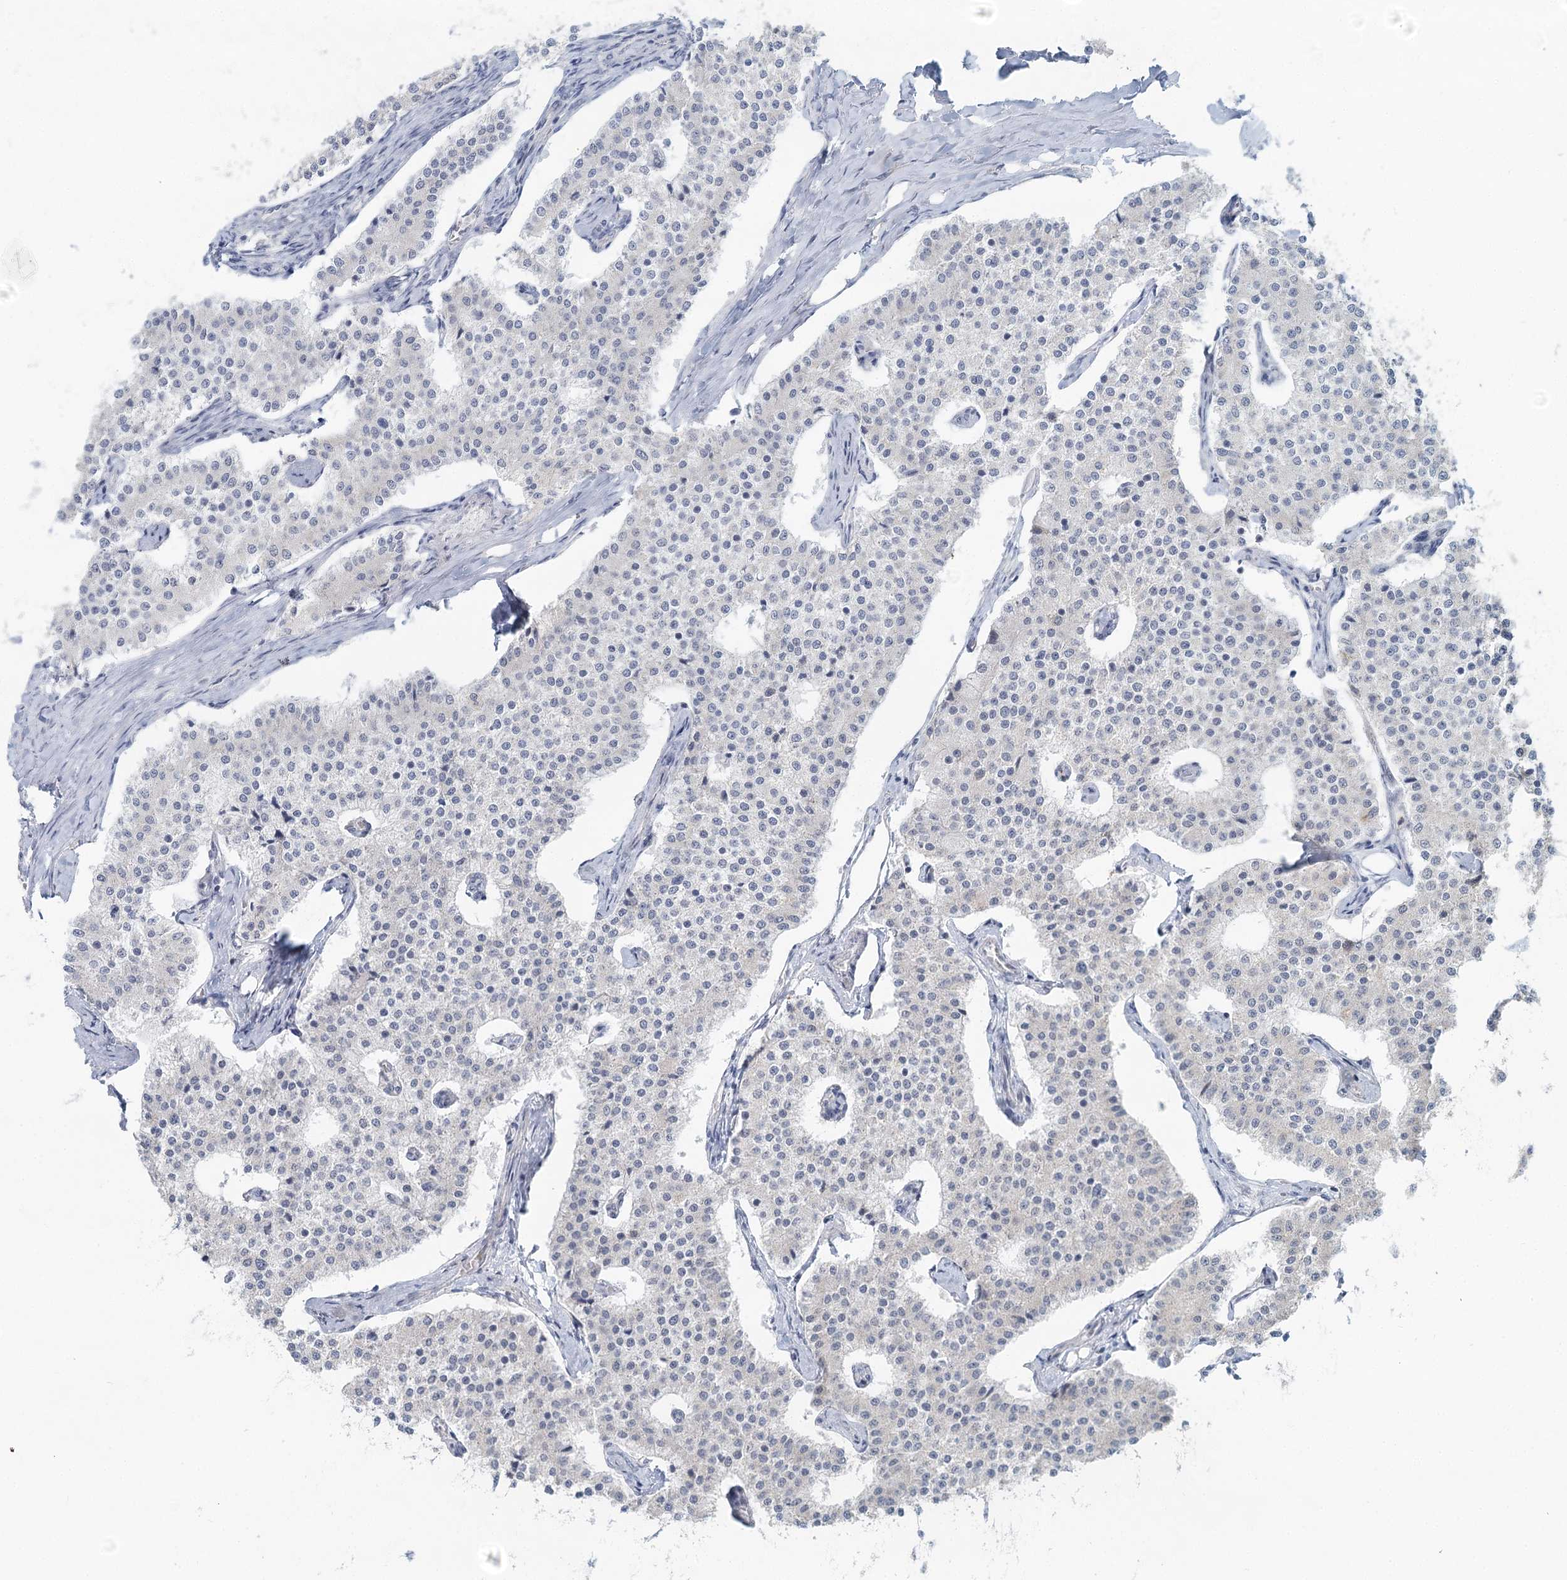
{"staining": {"intensity": "negative", "quantity": "none", "location": "none"}, "tissue": "carcinoid", "cell_type": "Tumor cells", "image_type": "cancer", "snomed": [{"axis": "morphology", "description": "Carcinoid, malignant, NOS"}, {"axis": "topography", "description": "Colon"}], "caption": "Tumor cells are negative for protein expression in human carcinoid.", "gene": "GPALPP1", "patient": {"sex": "female", "age": 52}}